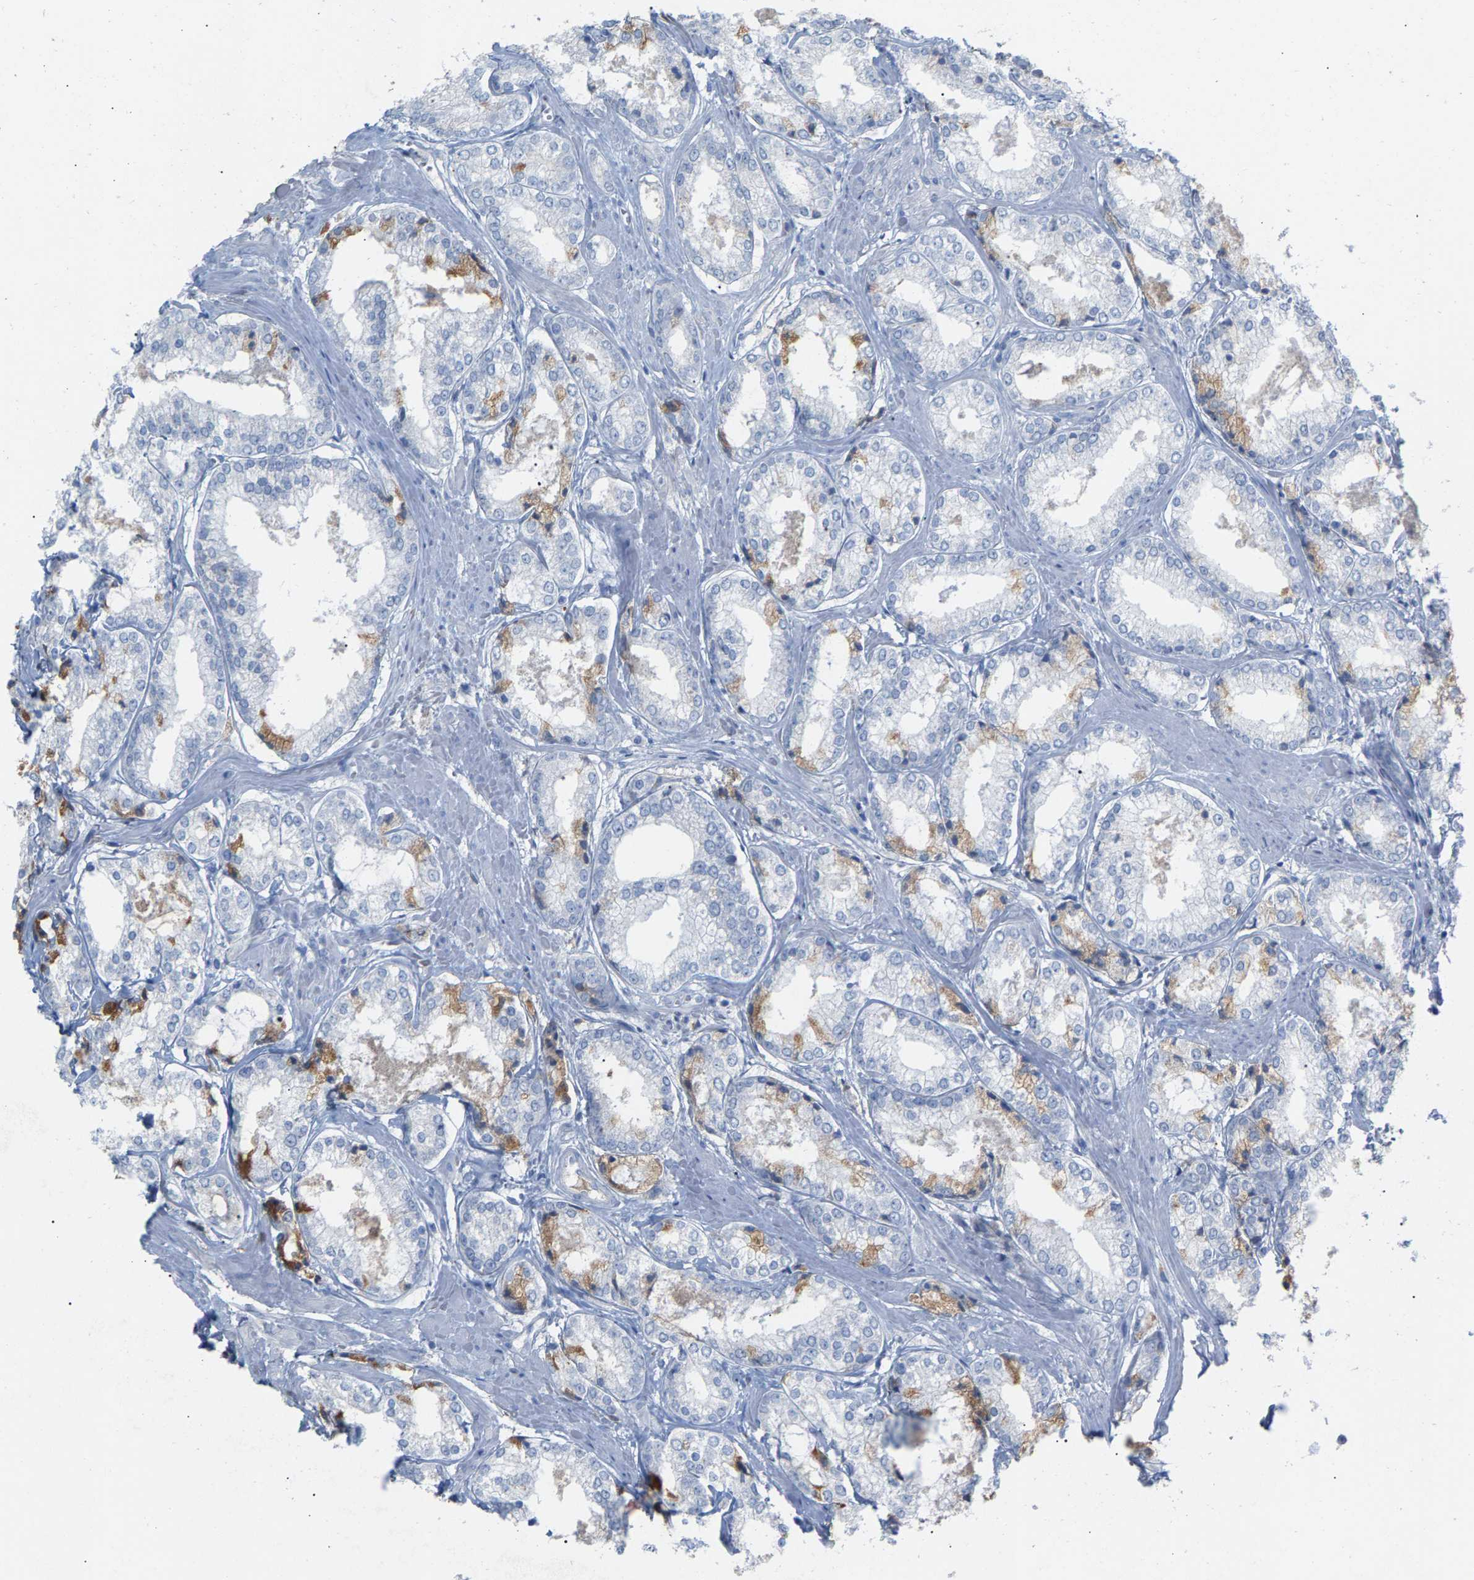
{"staining": {"intensity": "weak", "quantity": "<25%", "location": "cytoplasmic/membranous"}, "tissue": "prostate cancer", "cell_type": "Tumor cells", "image_type": "cancer", "snomed": [{"axis": "morphology", "description": "Adenocarcinoma, Low grade"}, {"axis": "topography", "description": "Prostate"}], "caption": "Tumor cells are negative for brown protein staining in low-grade adenocarcinoma (prostate). Nuclei are stained in blue.", "gene": "APOH", "patient": {"sex": "male", "age": 64}}